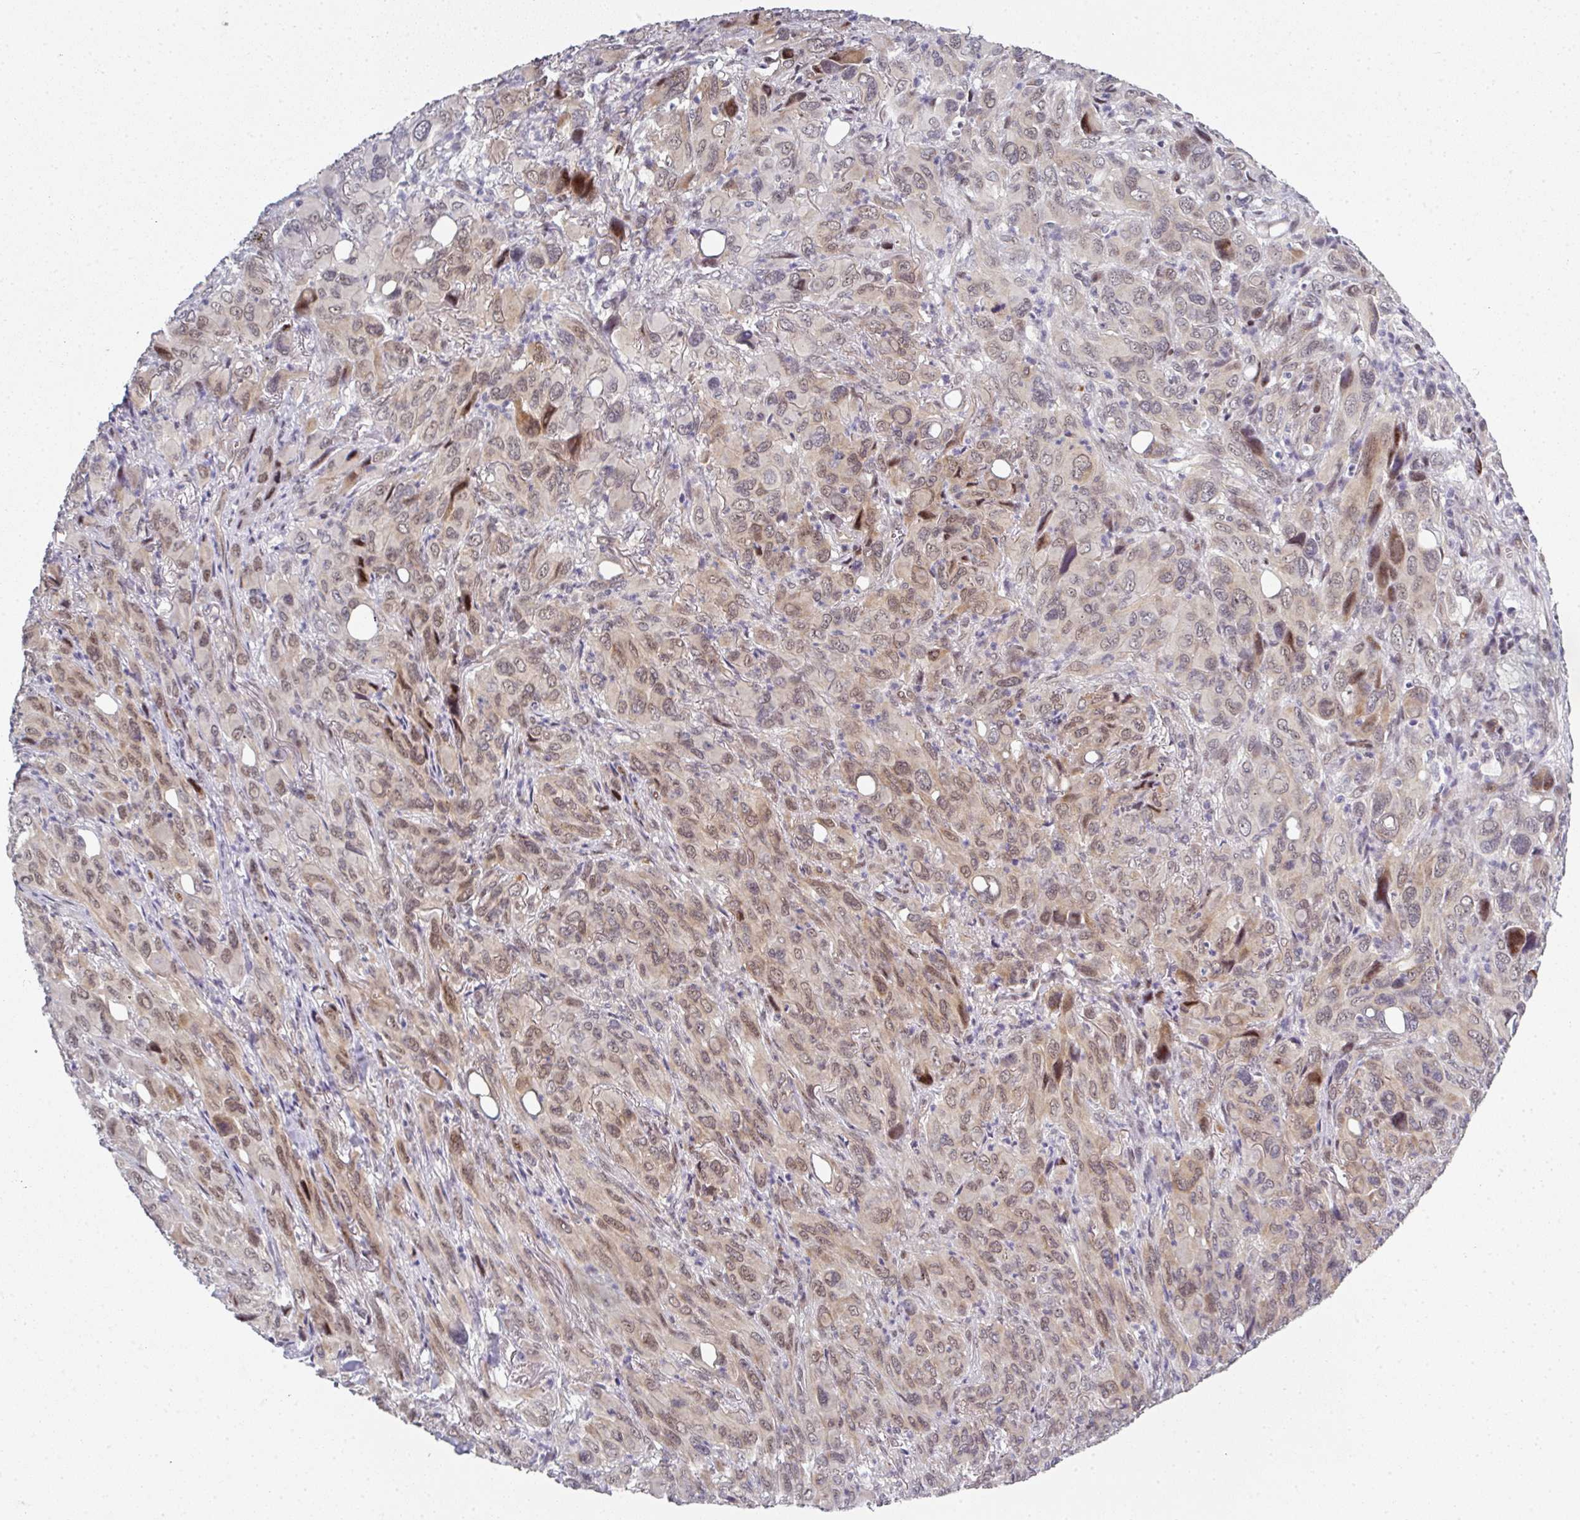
{"staining": {"intensity": "weak", "quantity": "25%-75%", "location": "cytoplasmic/membranous,nuclear"}, "tissue": "melanoma", "cell_type": "Tumor cells", "image_type": "cancer", "snomed": [{"axis": "morphology", "description": "Malignant melanoma, Metastatic site"}, {"axis": "topography", "description": "Lung"}], "caption": "Immunohistochemical staining of malignant melanoma (metastatic site) exhibits weak cytoplasmic/membranous and nuclear protein staining in approximately 25%-75% of tumor cells.", "gene": "TMCC1", "patient": {"sex": "male", "age": 48}}